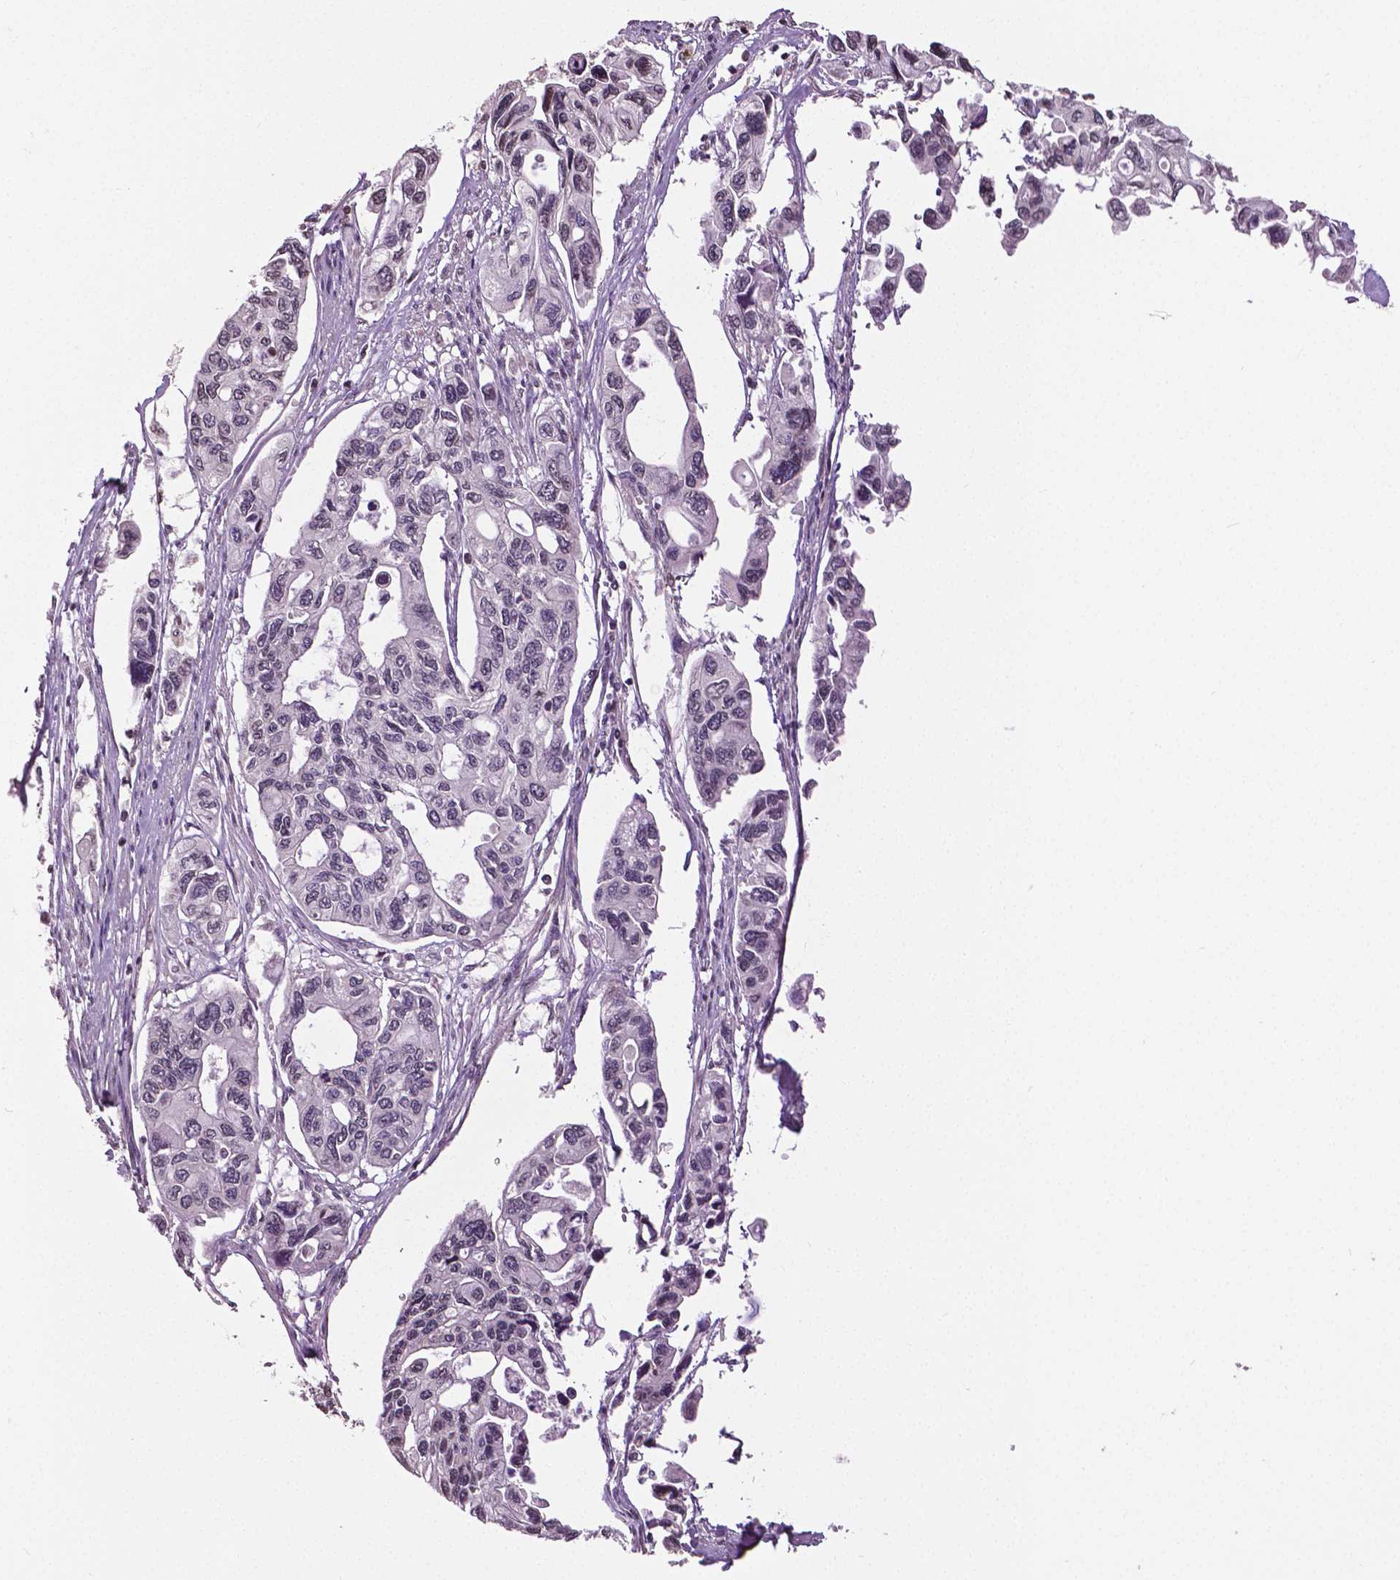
{"staining": {"intensity": "negative", "quantity": "none", "location": "none"}, "tissue": "pancreatic cancer", "cell_type": "Tumor cells", "image_type": "cancer", "snomed": [{"axis": "morphology", "description": "Adenocarcinoma, NOS"}, {"axis": "topography", "description": "Pancreas"}], "caption": "A photomicrograph of adenocarcinoma (pancreatic) stained for a protein displays no brown staining in tumor cells.", "gene": "DLX5", "patient": {"sex": "female", "age": 76}}